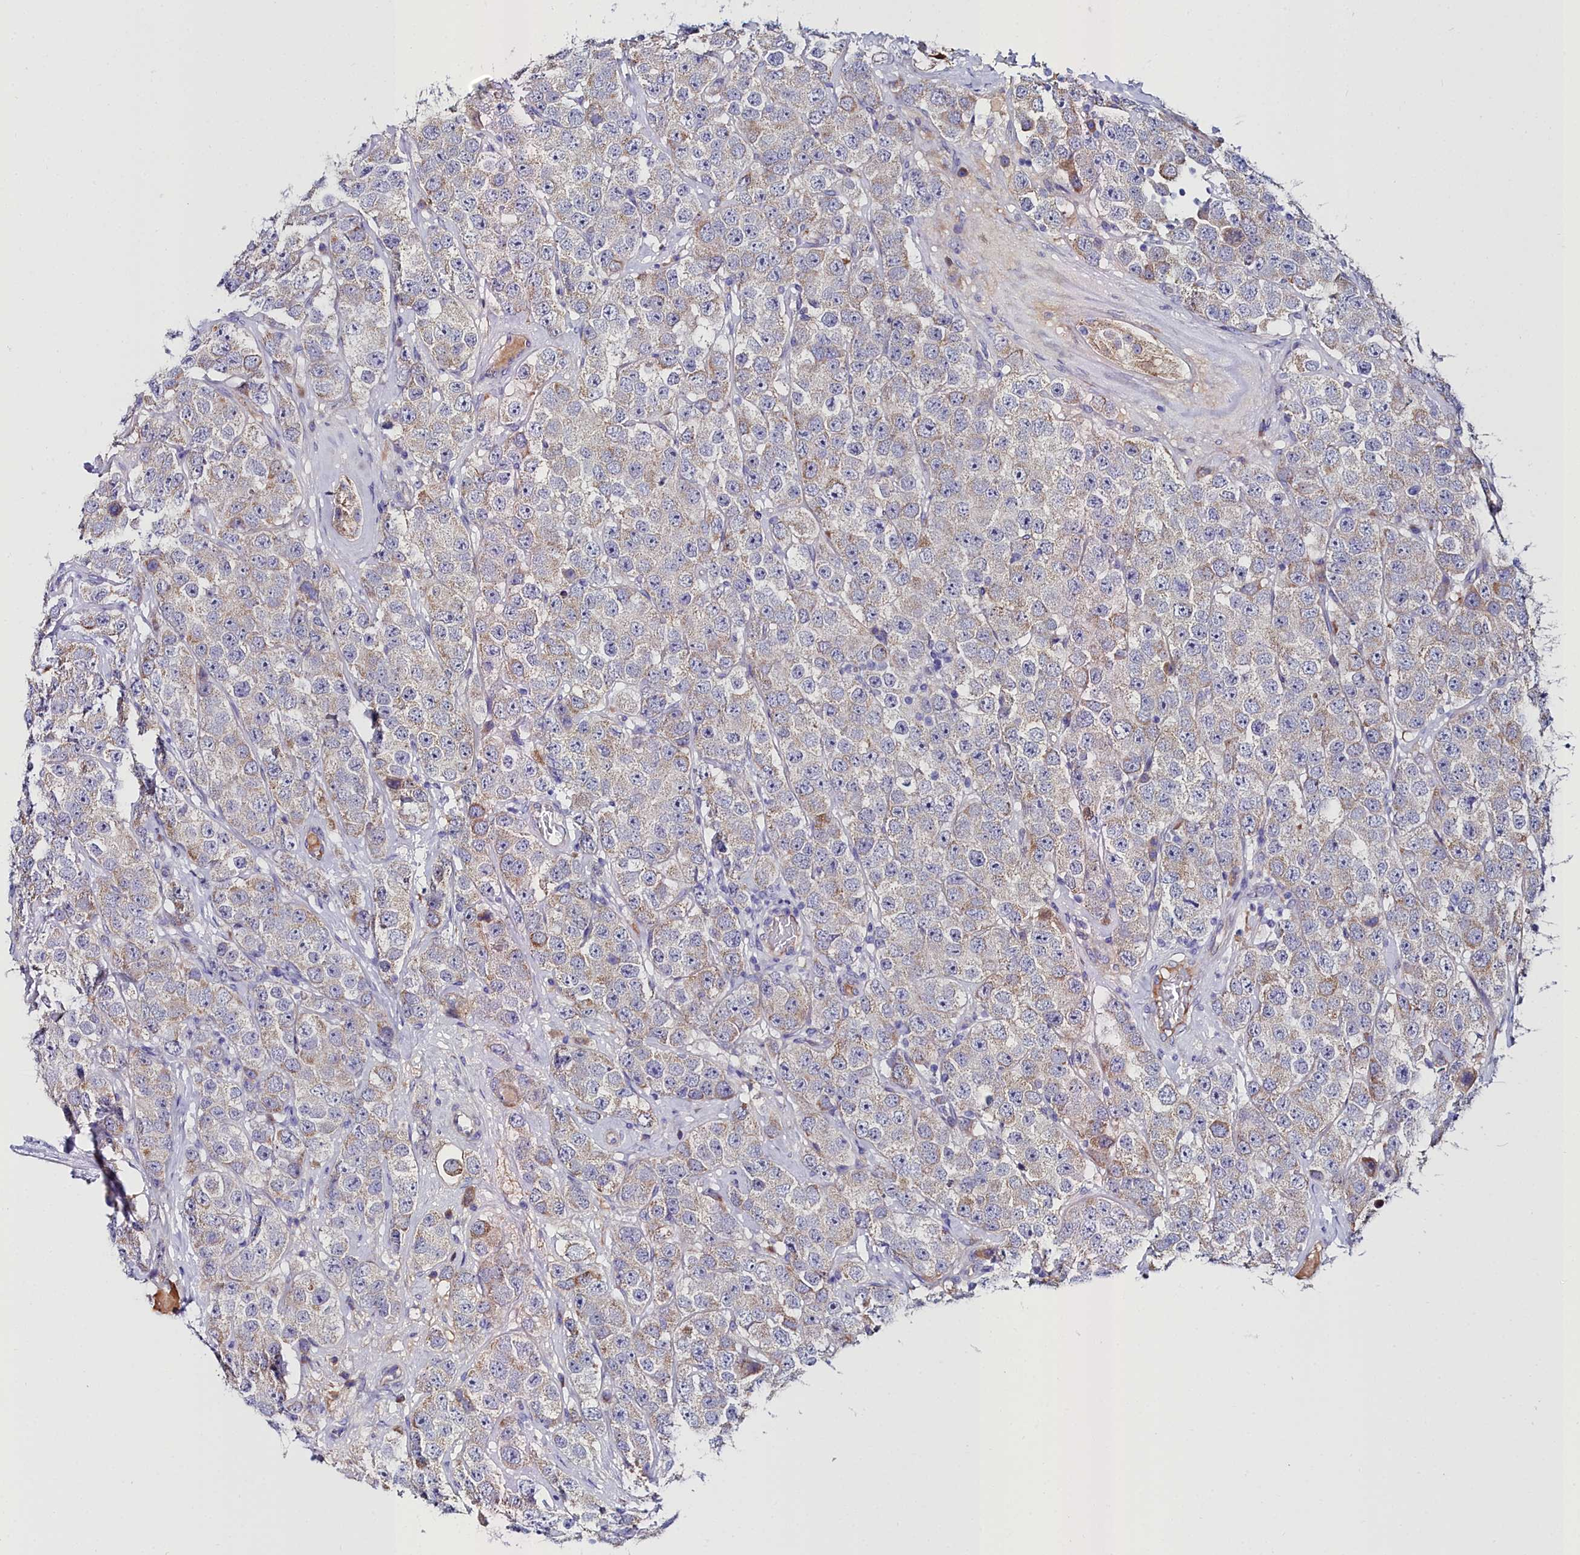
{"staining": {"intensity": "weak", "quantity": ">75%", "location": "cytoplasmic/membranous"}, "tissue": "testis cancer", "cell_type": "Tumor cells", "image_type": "cancer", "snomed": [{"axis": "morphology", "description": "Seminoma, NOS"}, {"axis": "topography", "description": "Testis"}], "caption": "This is an image of immunohistochemistry (IHC) staining of seminoma (testis), which shows weak staining in the cytoplasmic/membranous of tumor cells.", "gene": "SLC49A3", "patient": {"sex": "male", "age": 28}}